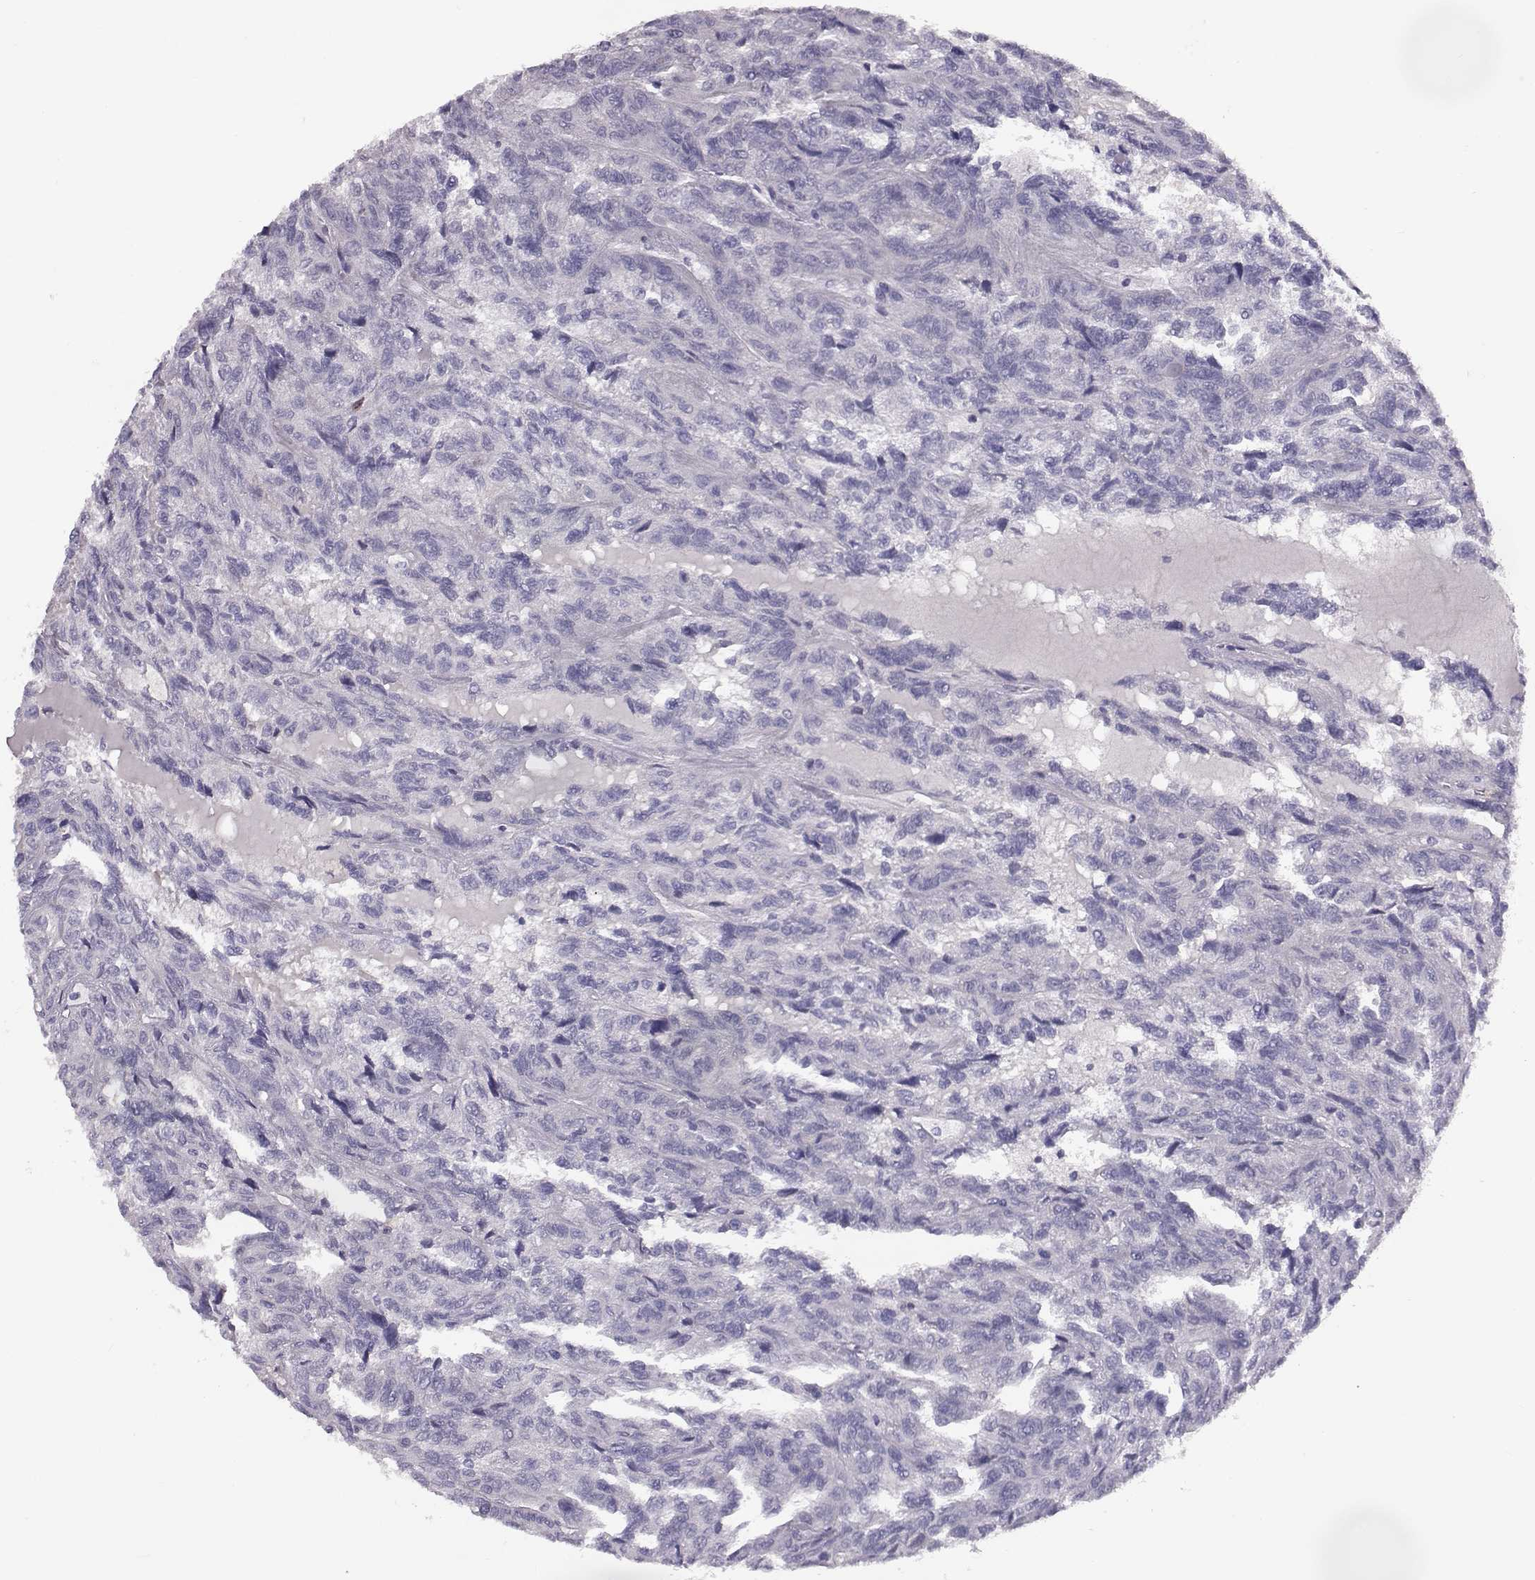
{"staining": {"intensity": "negative", "quantity": "none", "location": "none"}, "tissue": "renal cancer", "cell_type": "Tumor cells", "image_type": "cancer", "snomed": [{"axis": "morphology", "description": "Adenocarcinoma, NOS"}, {"axis": "topography", "description": "Kidney"}], "caption": "Immunohistochemistry of adenocarcinoma (renal) exhibits no staining in tumor cells.", "gene": "ADGRG5", "patient": {"sex": "male", "age": 79}}